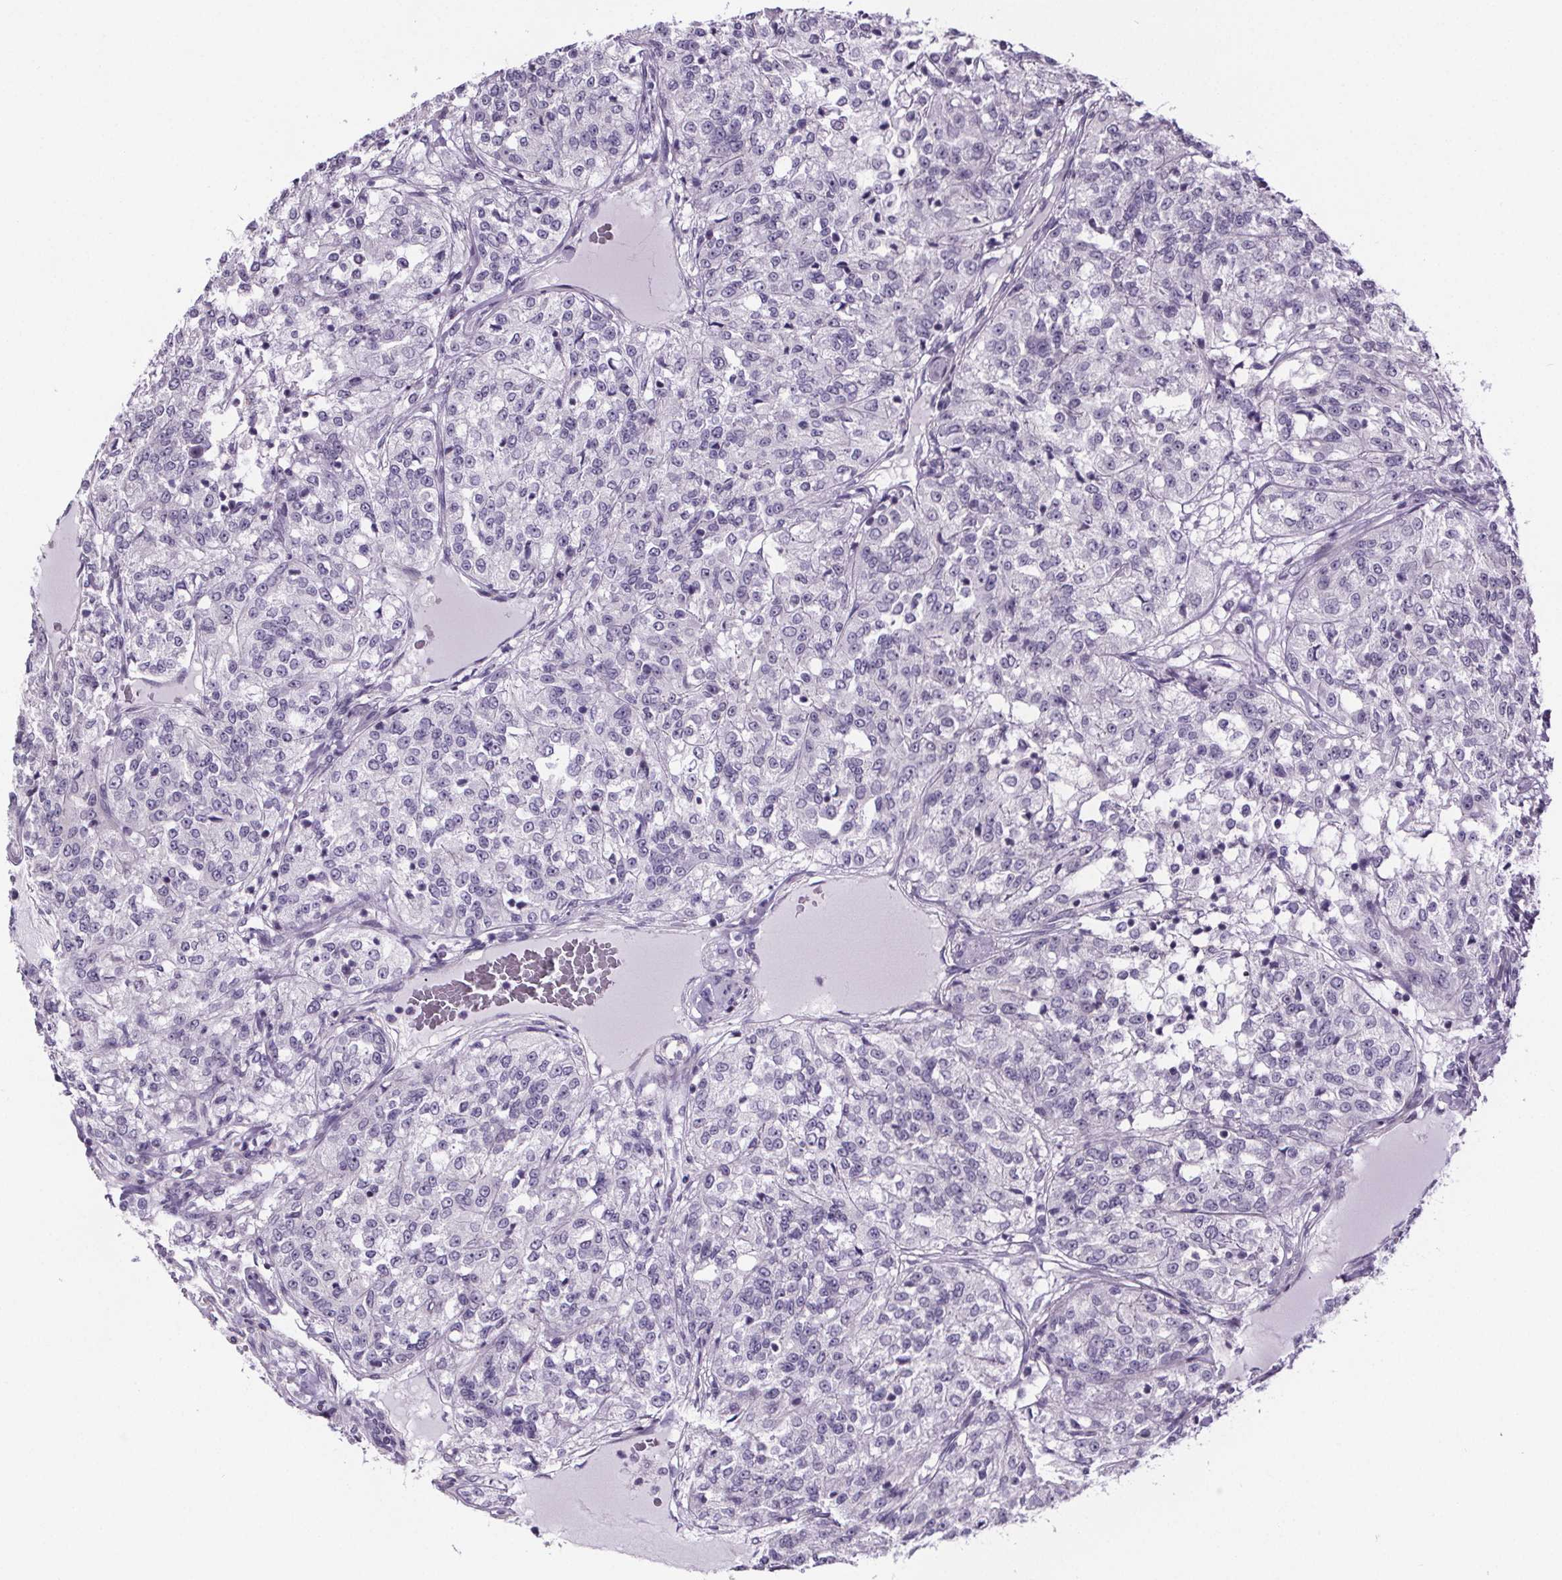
{"staining": {"intensity": "negative", "quantity": "none", "location": "none"}, "tissue": "renal cancer", "cell_type": "Tumor cells", "image_type": "cancer", "snomed": [{"axis": "morphology", "description": "Adenocarcinoma, NOS"}, {"axis": "topography", "description": "Kidney"}], "caption": "This photomicrograph is of renal cancer (adenocarcinoma) stained with IHC to label a protein in brown with the nuclei are counter-stained blue. There is no positivity in tumor cells. (DAB (3,3'-diaminobenzidine) immunohistochemistry (IHC), high magnification).", "gene": "TTC12", "patient": {"sex": "female", "age": 63}}